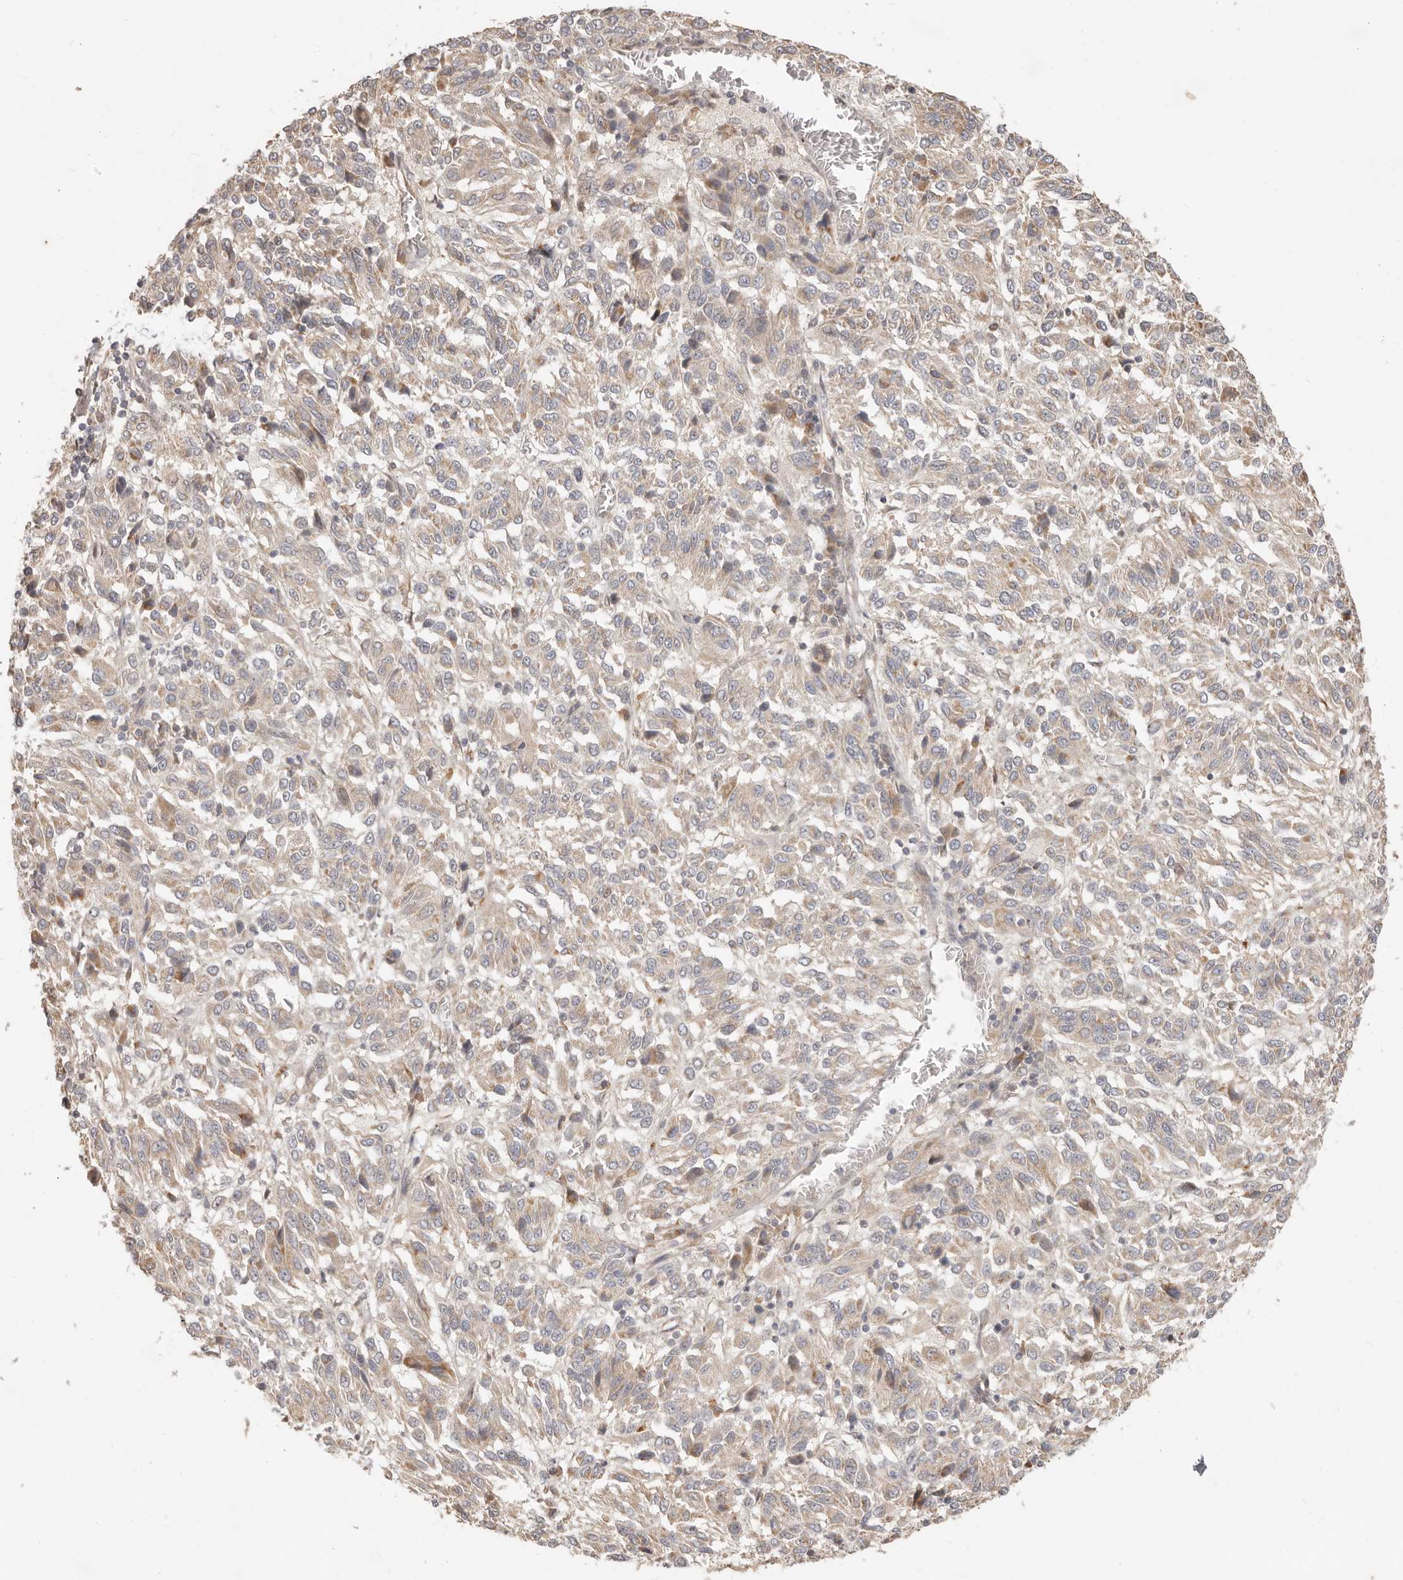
{"staining": {"intensity": "weak", "quantity": ">75%", "location": "cytoplasmic/membranous"}, "tissue": "melanoma", "cell_type": "Tumor cells", "image_type": "cancer", "snomed": [{"axis": "morphology", "description": "Malignant melanoma, Metastatic site"}, {"axis": "topography", "description": "Lung"}], "caption": "A photomicrograph of melanoma stained for a protein demonstrates weak cytoplasmic/membranous brown staining in tumor cells.", "gene": "MTFR2", "patient": {"sex": "male", "age": 64}}